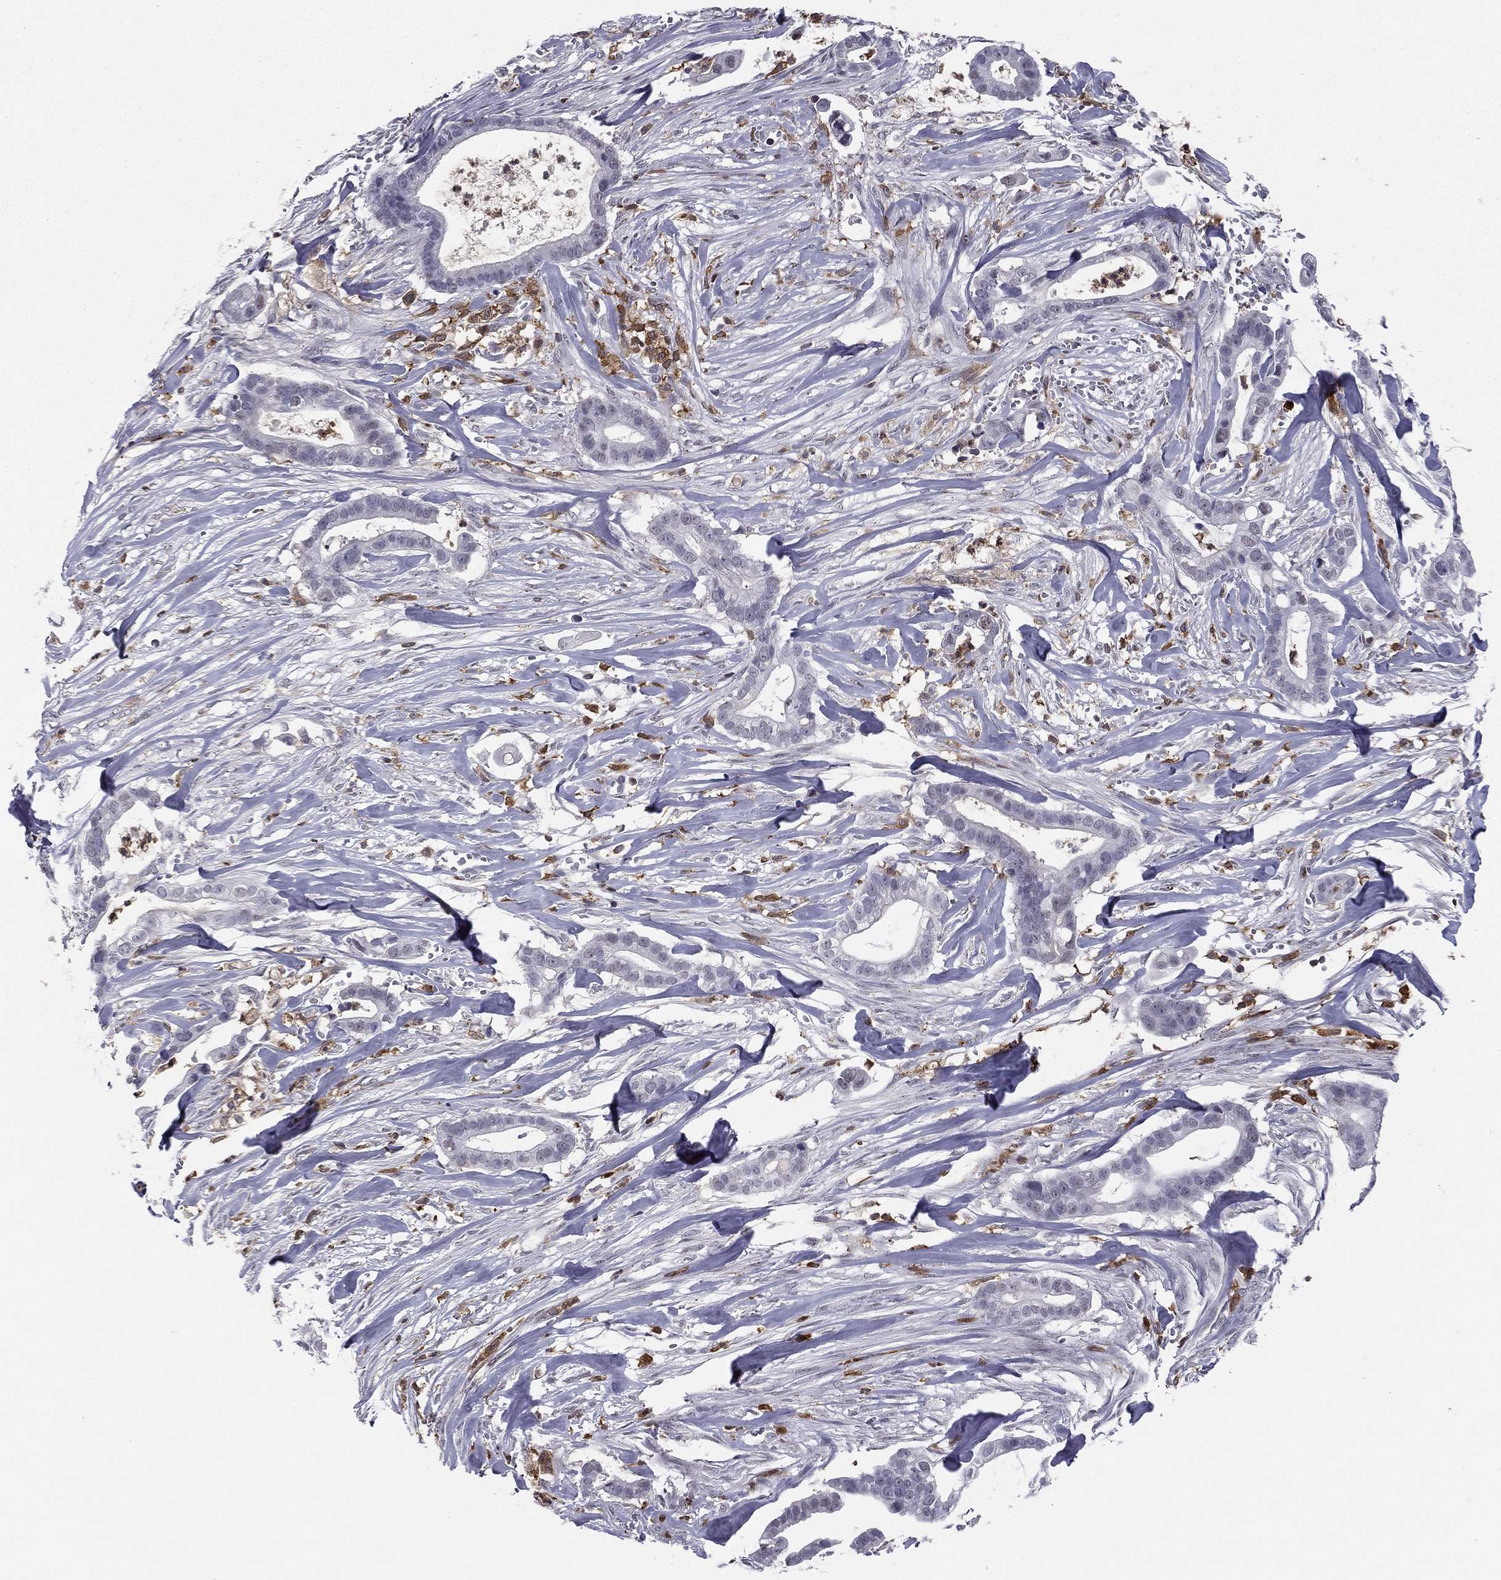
{"staining": {"intensity": "negative", "quantity": "none", "location": "none"}, "tissue": "pancreatic cancer", "cell_type": "Tumor cells", "image_type": "cancer", "snomed": [{"axis": "morphology", "description": "Adenocarcinoma, NOS"}, {"axis": "topography", "description": "Pancreas"}], "caption": "Immunohistochemistry (IHC) image of pancreatic cancer (adenocarcinoma) stained for a protein (brown), which reveals no expression in tumor cells. (Brightfield microscopy of DAB immunohistochemistry (IHC) at high magnification).", "gene": "PLCB2", "patient": {"sex": "male", "age": 61}}